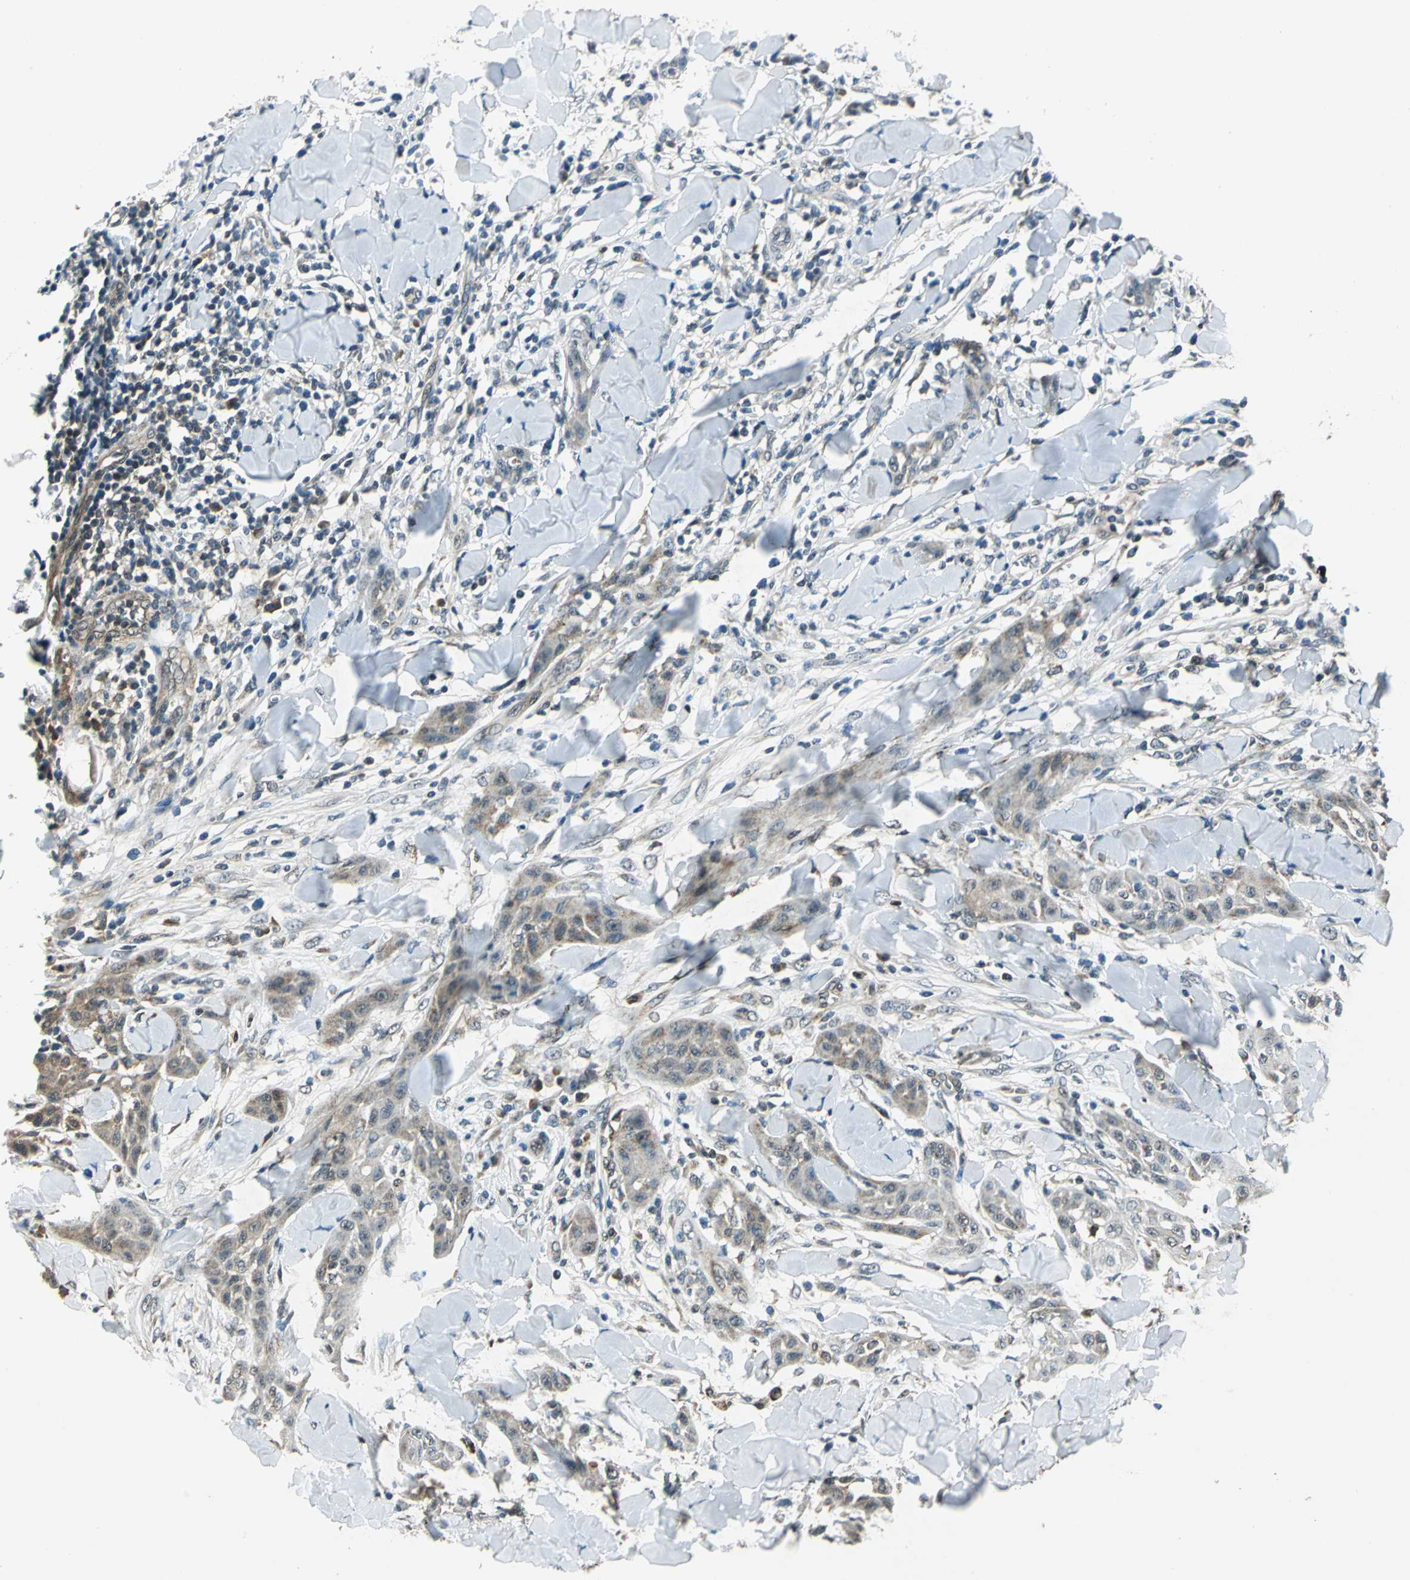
{"staining": {"intensity": "weak", "quantity": ">75%", "location": "cytoplasmic/membranous"}, "tissue": "skin cancer", "cell_type": "Tumor cells", "image_type": "cancer", "snomed": [{"axis": "morphology", "description": "Squamous cell carcinoma, NOS"}, {"axis": "topography", "description": "Skin"}], "caption": "An image showing weak cytoplasmic/membranous expression in approximately >75% of tumor cells in skin cancer, as visualized by brown immunohistochemical staining.", "gene": "NUDT2", "patient": {"sex": "male", "age": 24}}